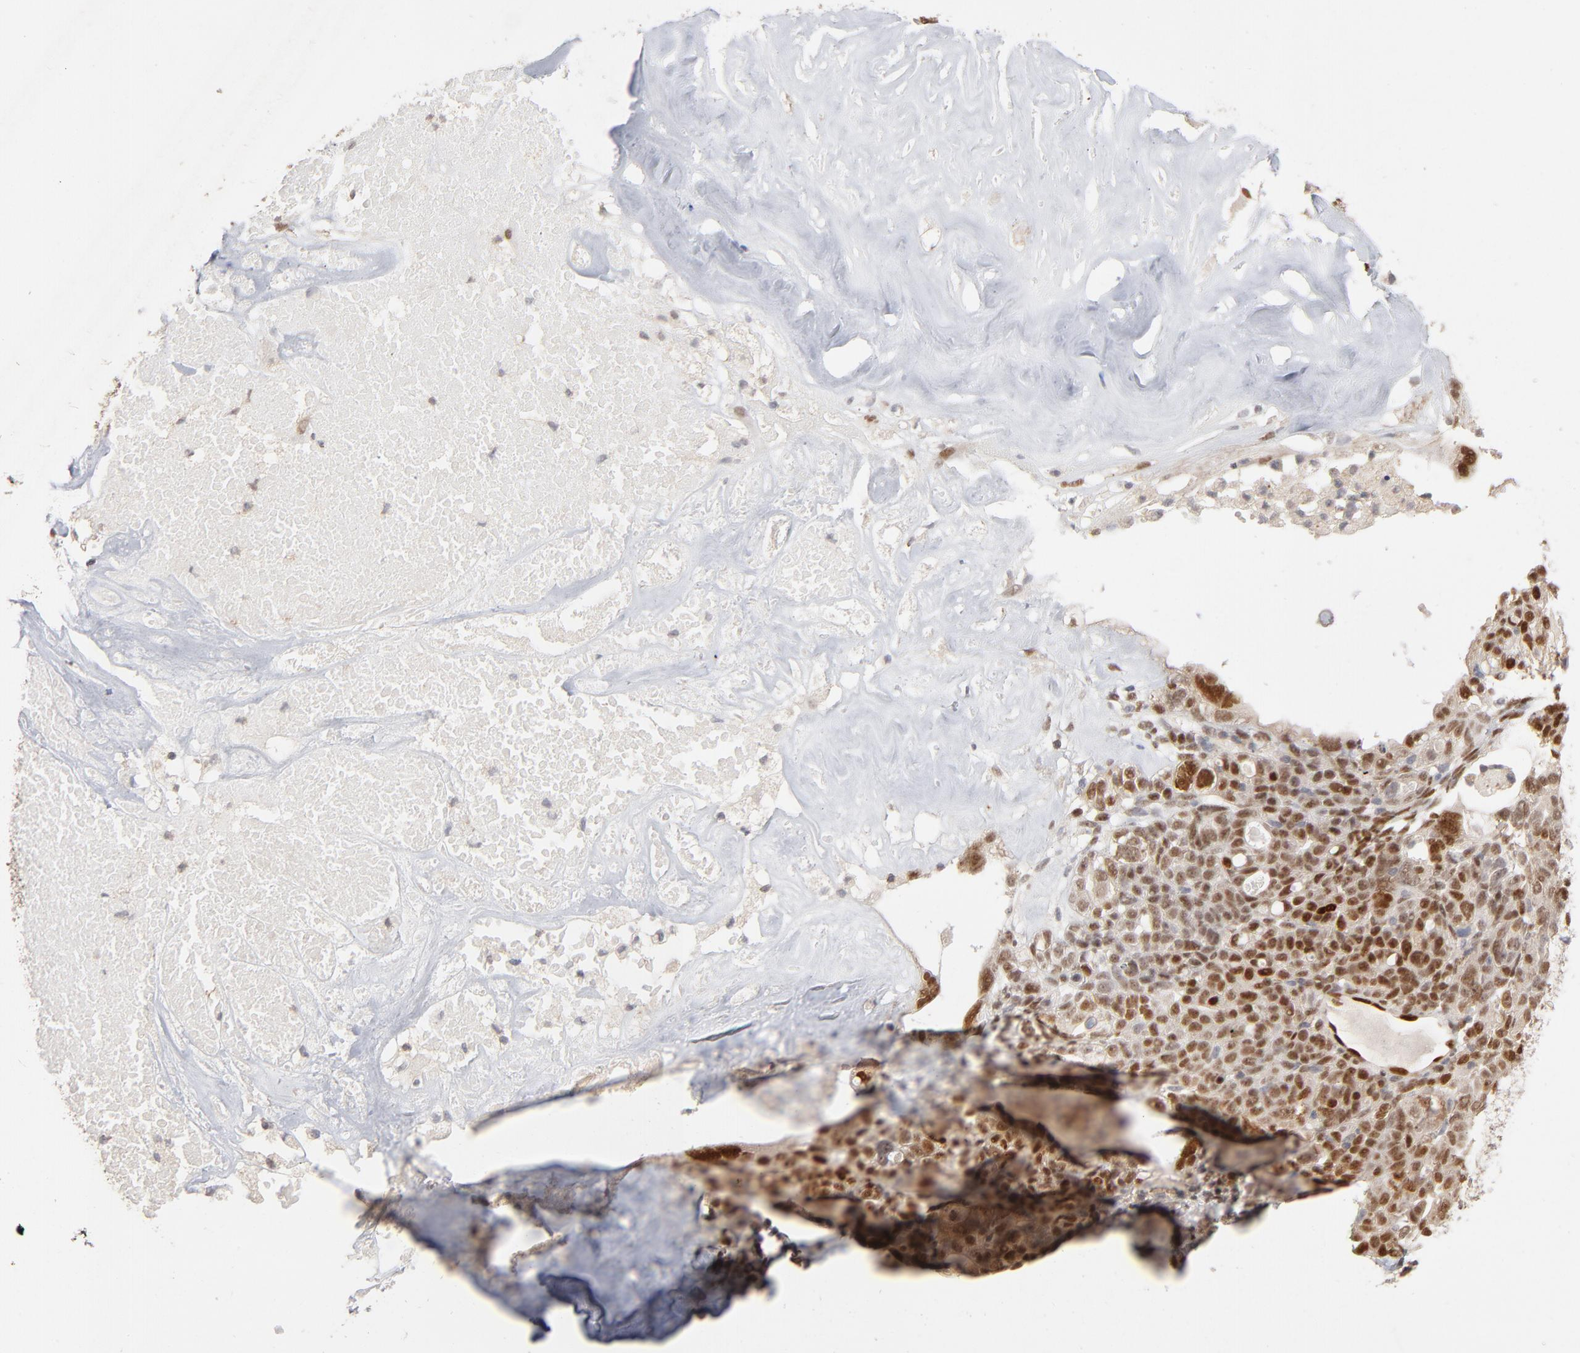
{"staining": {"intensity": "moderate", "quantity": ">75%", "location": "nuclear"}, "tissue": "ovarian cancer", "cell_type": "Tumor cells", "image_type": "cancer", "snomed": [{"axis": "morphology", "description": "Cystadenocarcinoma, serous, NOS"}, {"axis": "topography", "description": "Ovary"}], "caption": "Brown immunohistochemical staining in ovarian cancer reveals moderate nuclear positivity in approximately >75% of tumor cells. (IHC, brightfield microscopy, high magnification).", "gene": "NFIB", "patient": {"sex": "female", "age": 66}}